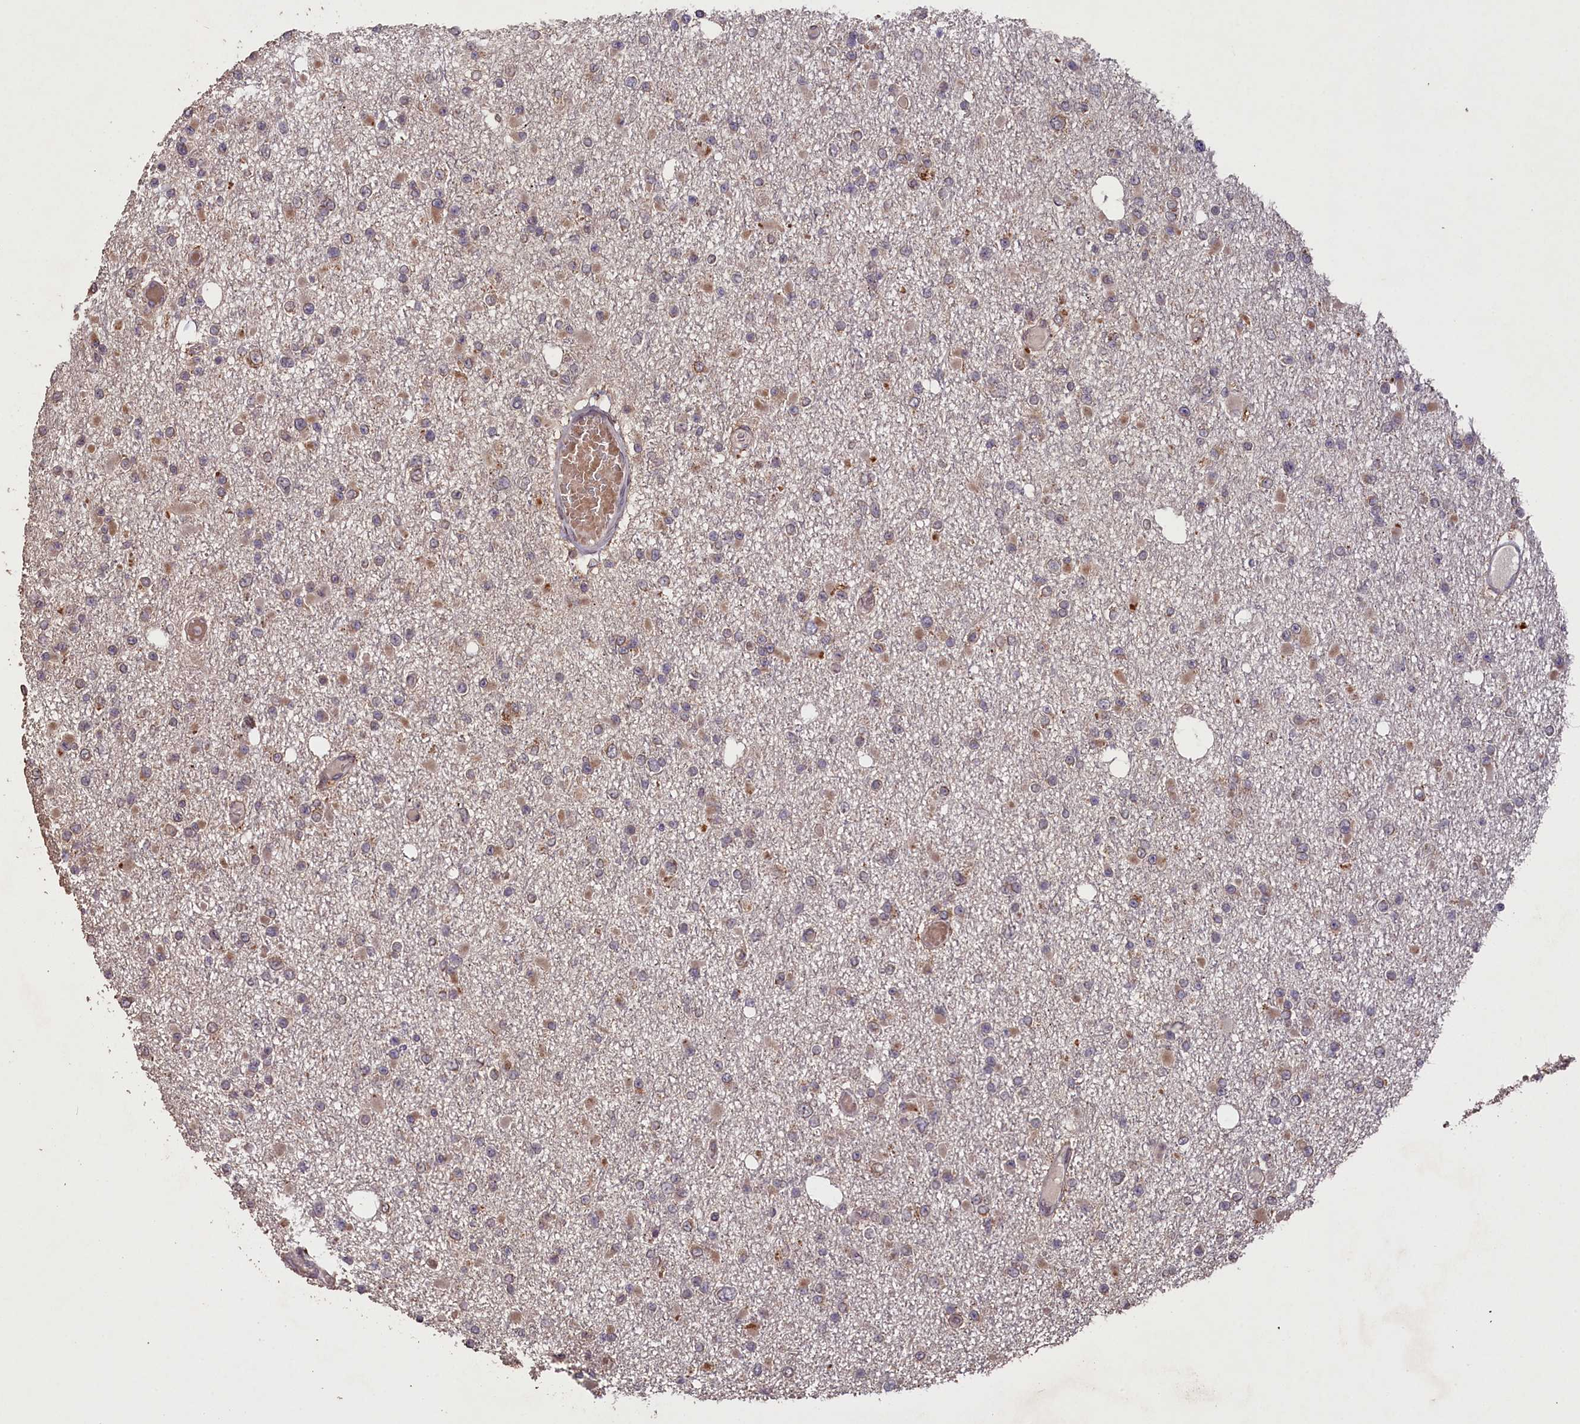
{"staining": {"intensity": "weak", "quantity": "<25%", "location": "cytoplasmic/membranous"}, "tissue": "glioma", "cell_type": "Tumor cells", "image_type": "cancer", "snomed": [{"axis": "morphology", "description": "Glioma, malignant, Low grade"}, {"axis": "topography", "description": "Brain"}], "caption": "An image of malignant glioma (low-grade) stained for a protein shows no brown staining in tumor cells.", "gene": "SLC38A7", "patient": {"sex": "female", "age": 22}}